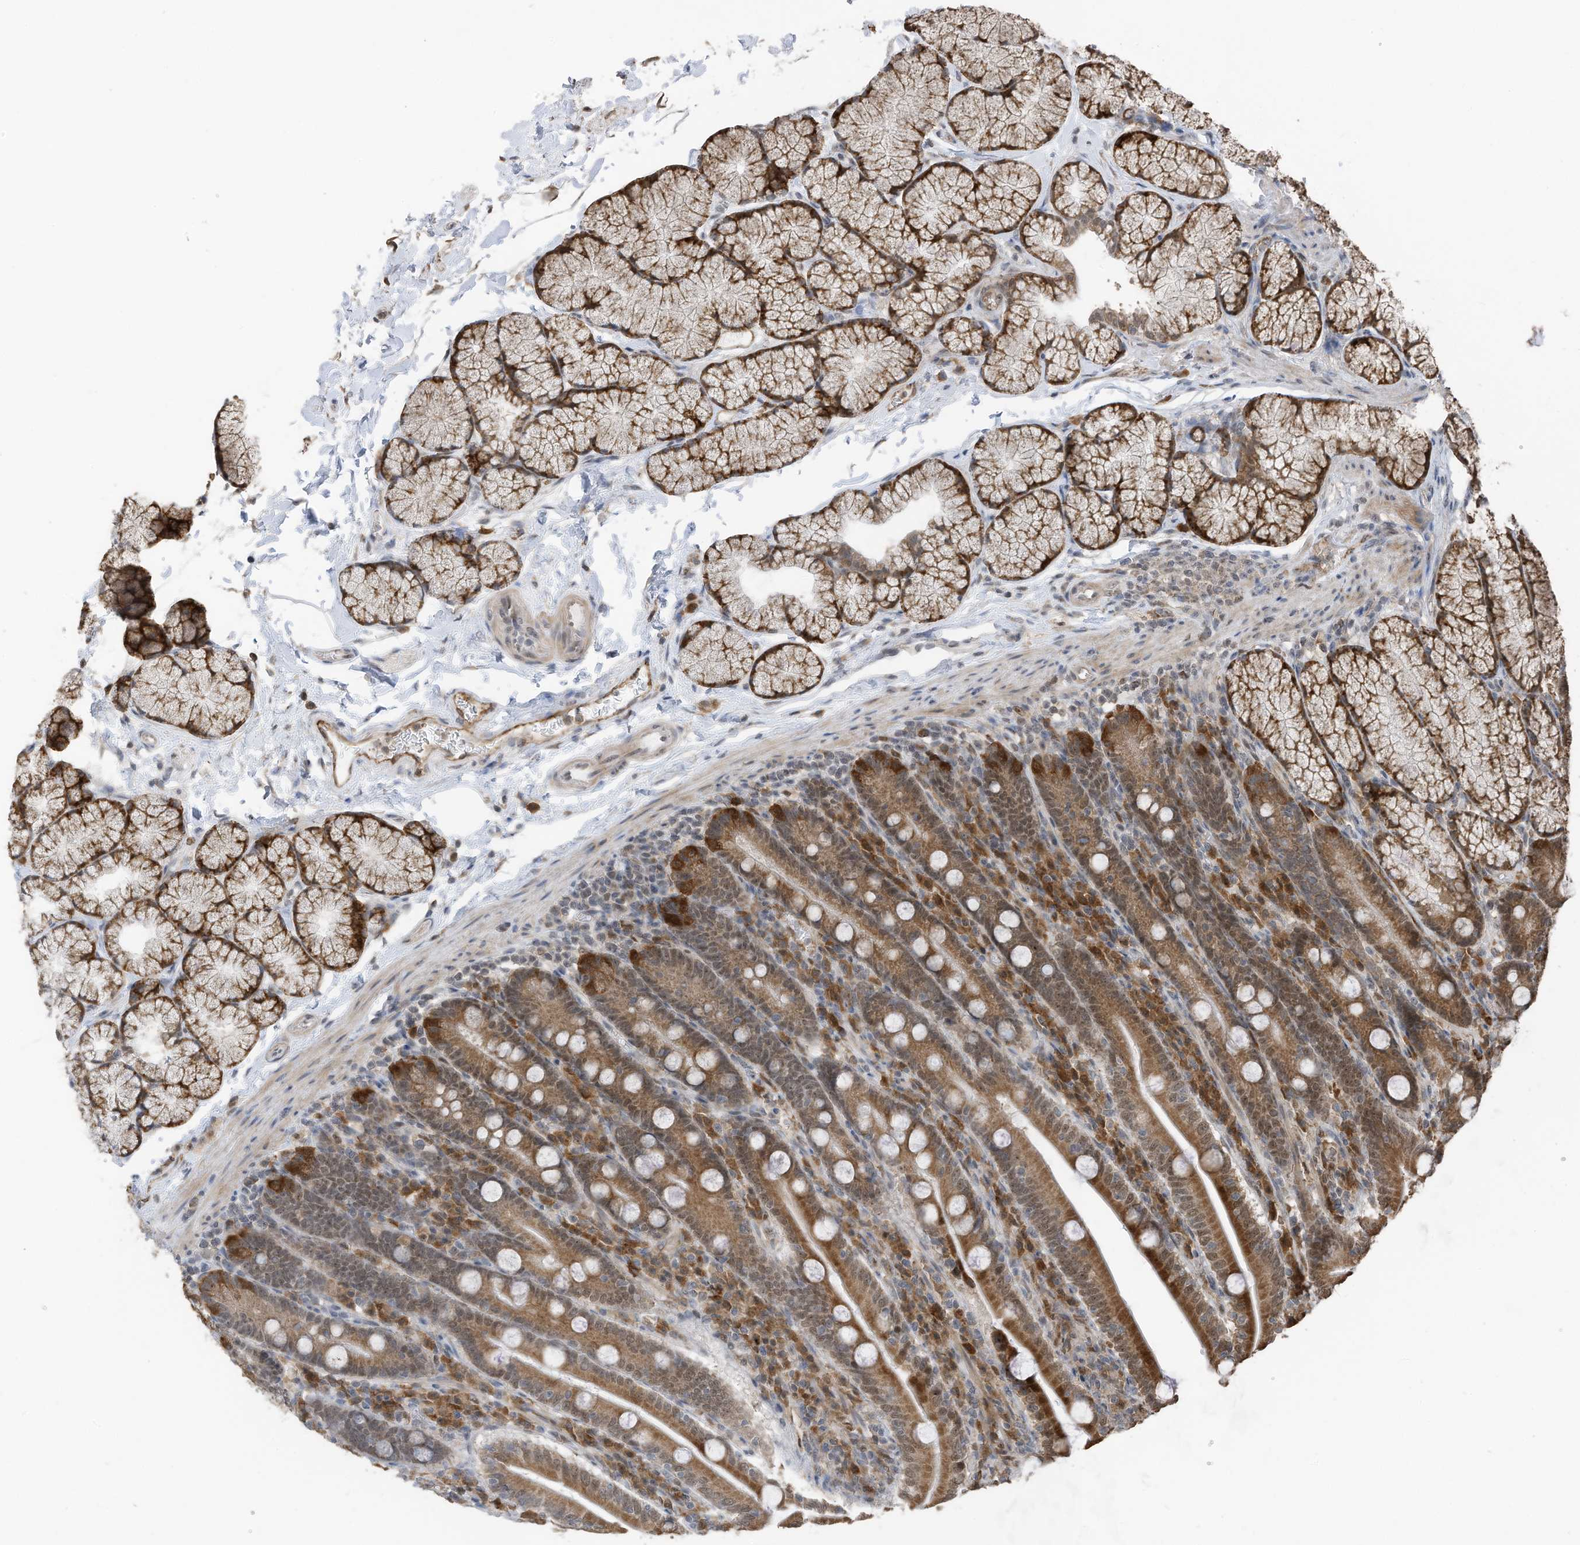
{"staining": {"intensity": "strong", "quantity": "25%-75%", "location": "cytoplasmic/membranous"}, "tissue": "duodenum", "cell_type": "Glandular cells", "image_type": "normal", "snomed": [{"axis": "morphology", "description": "Normal tissue, NOS"}, {"axis": "topography", "description": "Duodenum"}], "caption": "Immunohistochemistry (IHC) photomicrograph of unremarkable duodenum stained for a protein (brown), which displays high levels of strong cytoplasmic/membranous positivity in about 25%-75% of glandular cells.", "gene": "ERLEC1", "patient": {"sex": "male", "age": 35}}